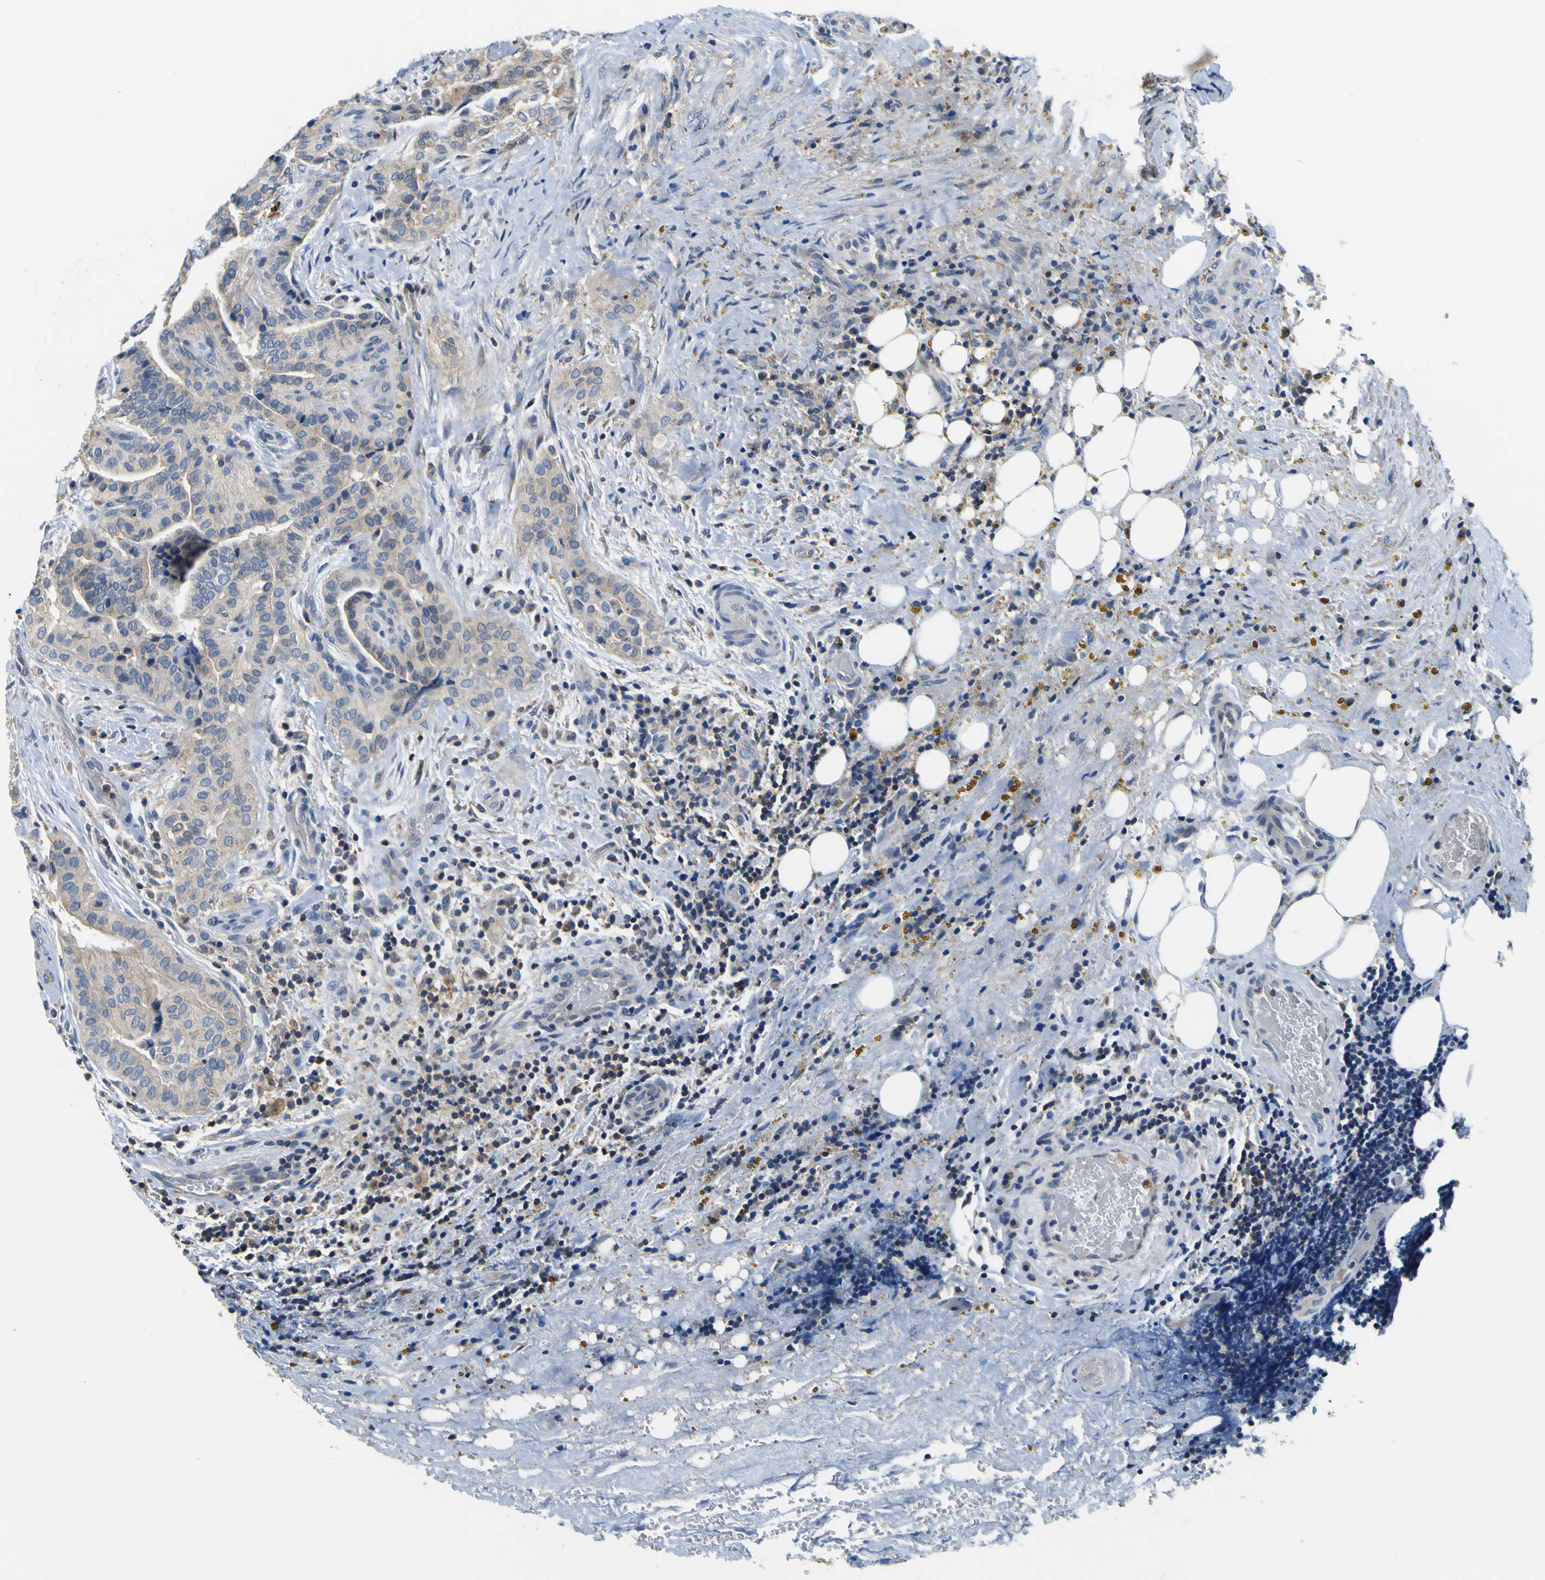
{"staining": {"intensity": "weak", "quantity": ">75%", "location": "cytoplasmic/membranous"}, "tissue": "thyroid cancer", "cell_type": "Tumor cells", "image_type": "cancer", "snomed": [{"axis": "morphology", "description": "Papillary adenocarcinoma, NOS"}, {"axis": "topography", "description": "Thyroid gland"}], "caption": "Protein expression analysis of human thyroid papillary adenocarcinoma reveals weak cytoplasmic/membranous expression in about >75% of tumor cells.", "gene": "TNIK", "patient": {"sex": "male", "age": 77}}